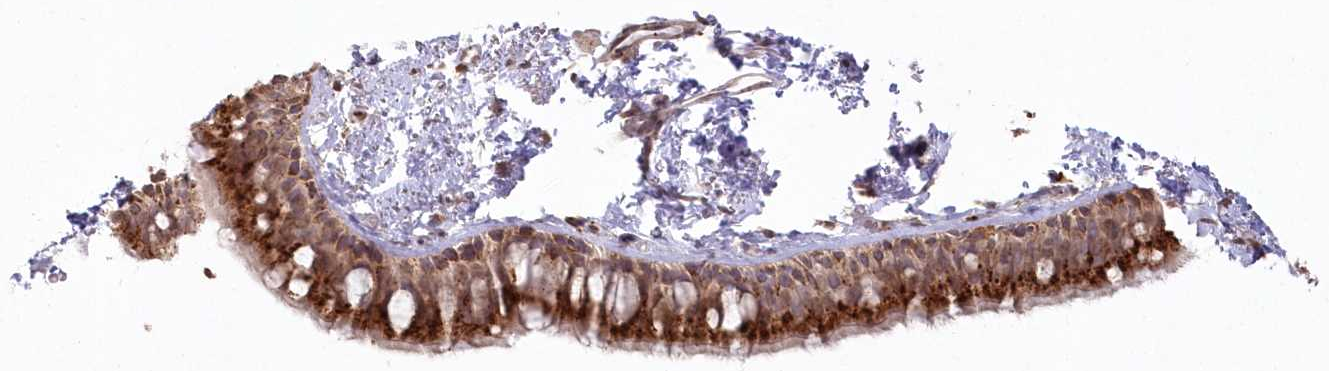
{"staining": {"intensity": "strong", "quantity": ">75%", "location": "cytoplasmic/membranous"}, "tissue": "bronchus", "cell_type": "Respiratory epithelial cells", "image_type": "normal", "snomed": [{"axis": "morphology", "description": "Normal tissue, NOS"}, {"axis": "topography", "description": "Cartilage tissue"}, {"axis": "topography", "description": "Bronchus"}], "caption": "Strong cytoplasmic/membranous staining for a protein is present in about >75% of respiratory epithelial cells of normal bronchus using immunohistochemistry.", "gene": "ARSB", "patient": {"sex": "female", "age": 73}}